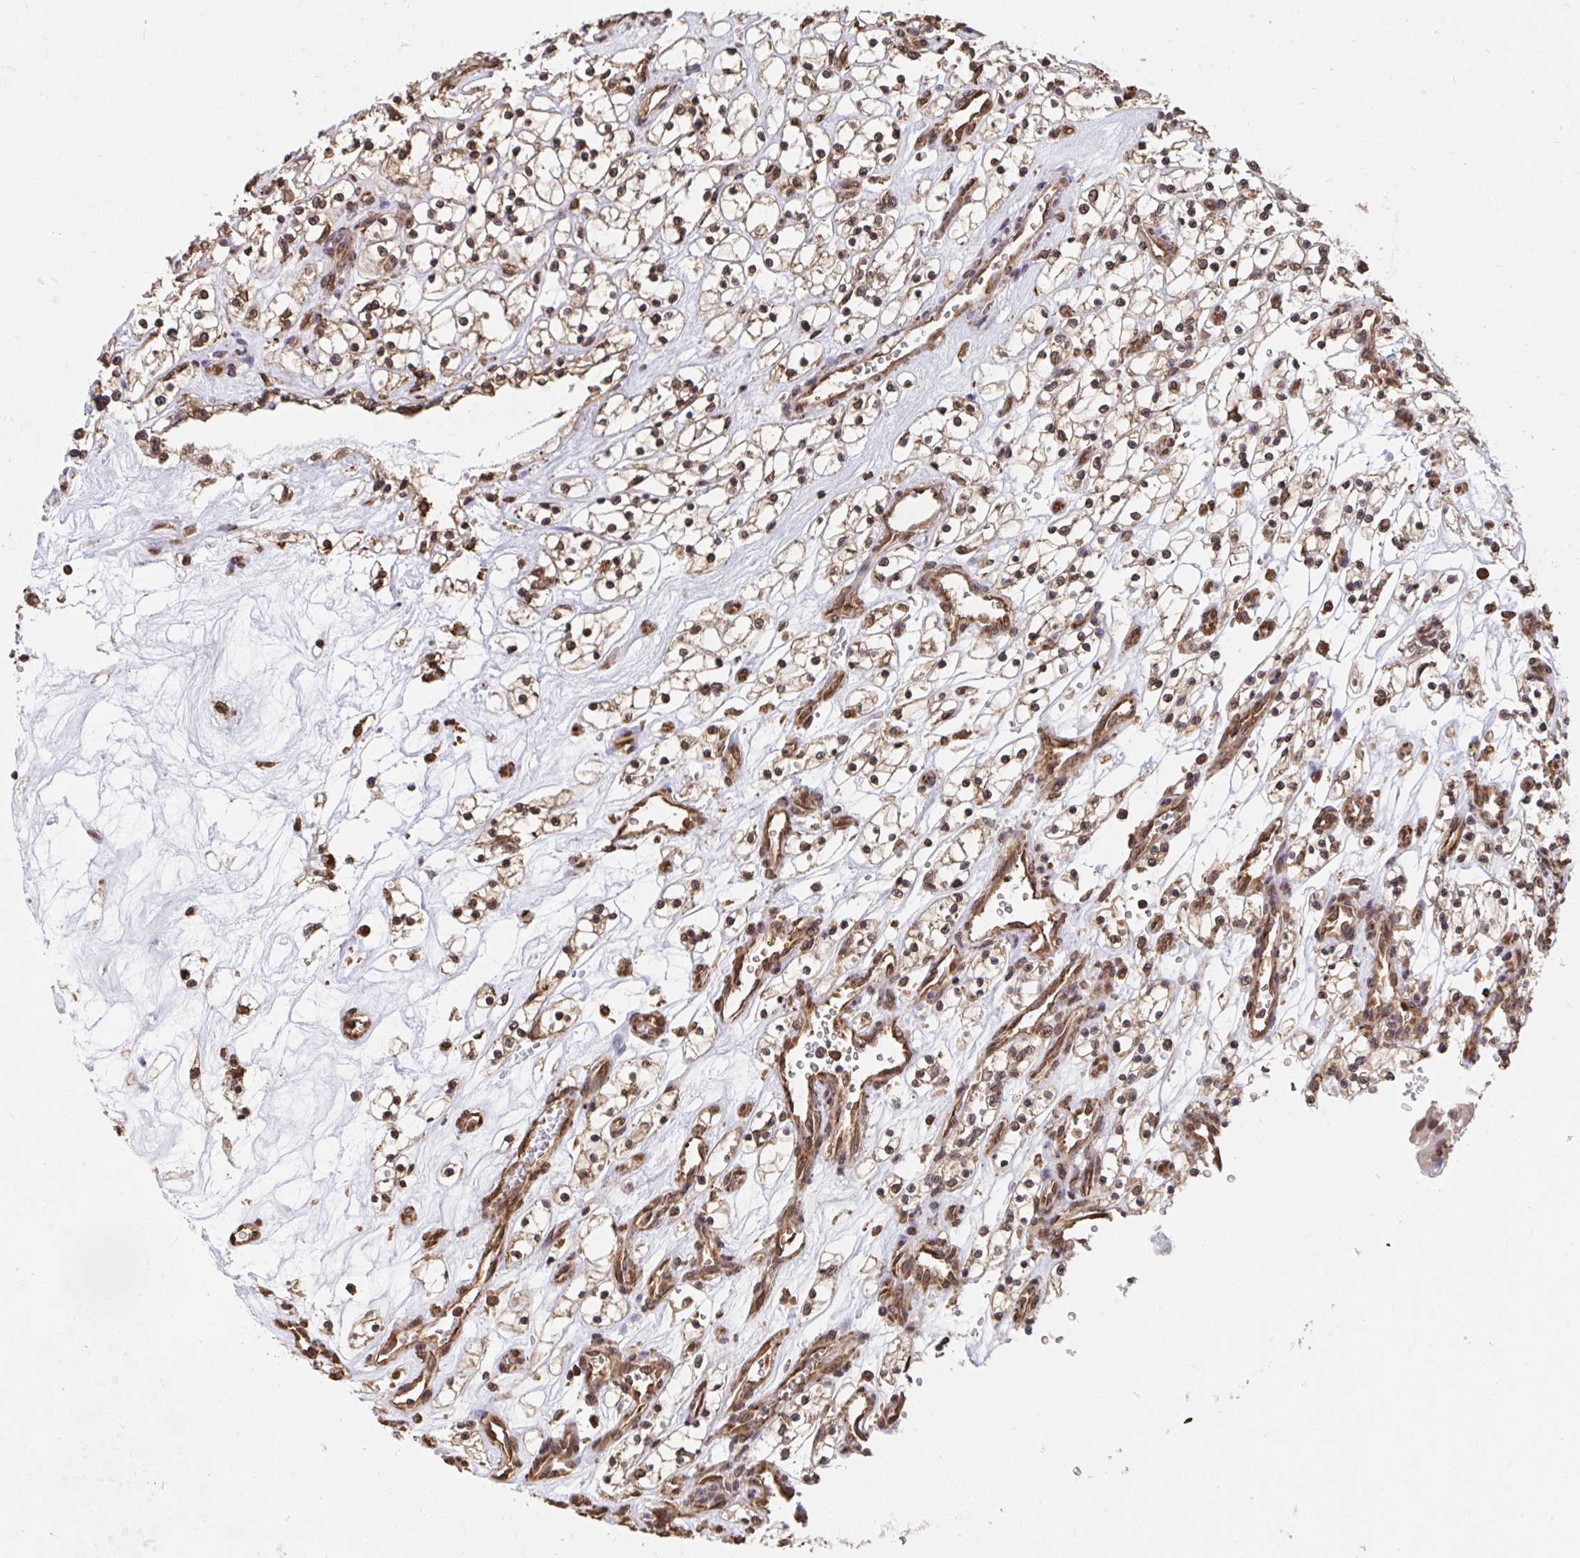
{"staining": {"intensity": "moderate", "quantity": ">75%", "location": "cytoplasmic/membranous,nuclear"}, "tissue": "renal cancer", "cell_type": "Tumor cells", "image_type": "cancer", "snomed": [{"axis": "morphology", "description": "Adenocarcinoma, NOS"}, {"axis": "topography", "description": "Kidney"}], "caption": "A histopathology image showing moderate cytoplasmic/membranous and nuclear expression in about >75% of tumor cells in adenocarcinoma (renal), as visualized by brown immunohistochemical staining.", "gene": "SYNCRIP", "patient": {"sex": "female", "age": 69}}